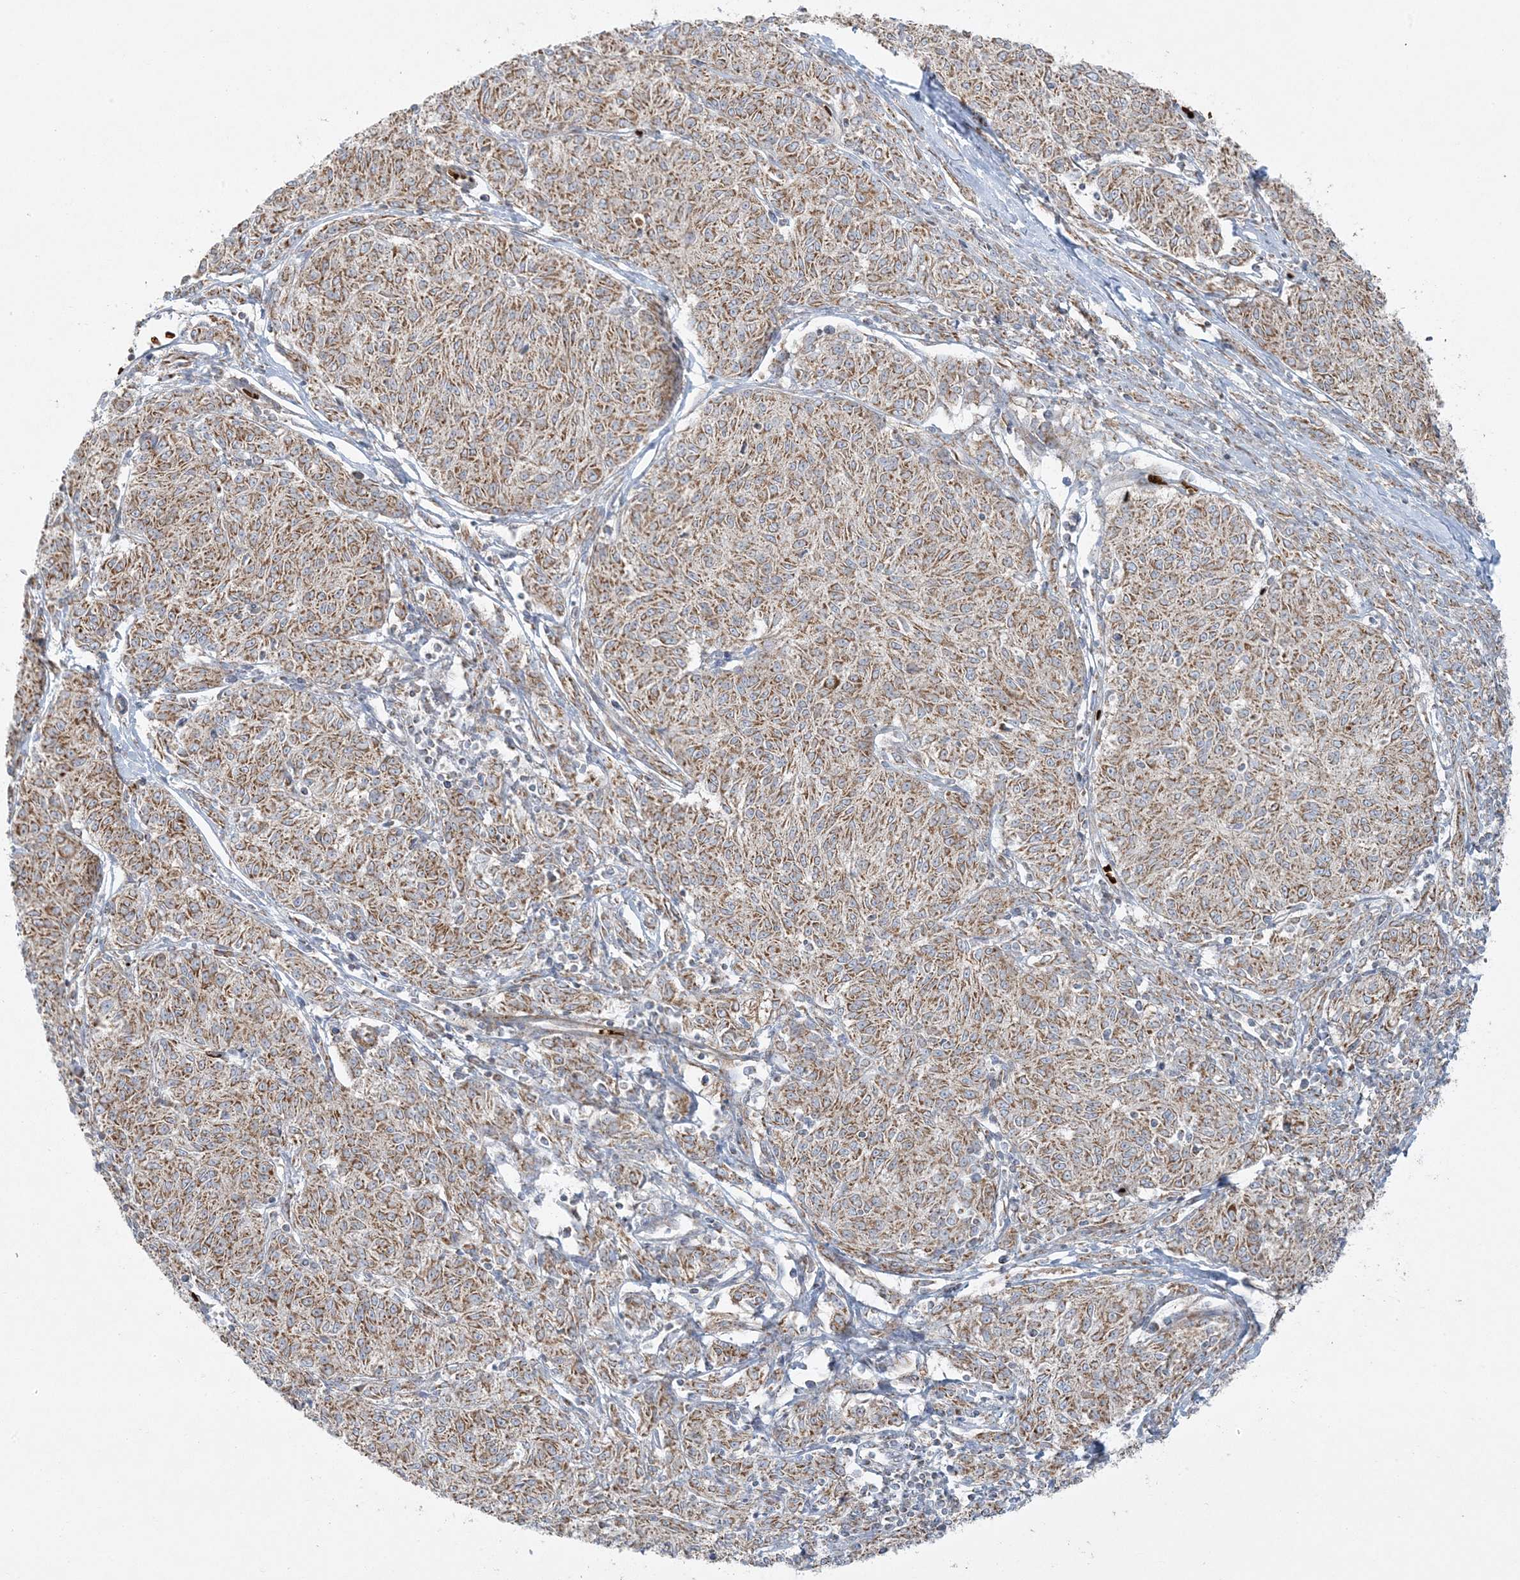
{"staining": {"intensity": "moderate", "quantity": ">75%", "location": "cytoplasmic/membranous"}, "tissue": "melanoma", "cell_type": "Tumor cells", "image_type": "cancer", "snomed": [{"axis": "morphology", "description": "Malignant melanoma, NOS"}, {"axis": "topography", "description": "Skin"}], "caption": "Moderate cytoplasmic/membranous expression for a protein is appreciated in about >75% of tumor cells of melanoma using immunohistochemistry.", "gene": "PIK3R4", "patient": {"sex": "female", "age": 72}}